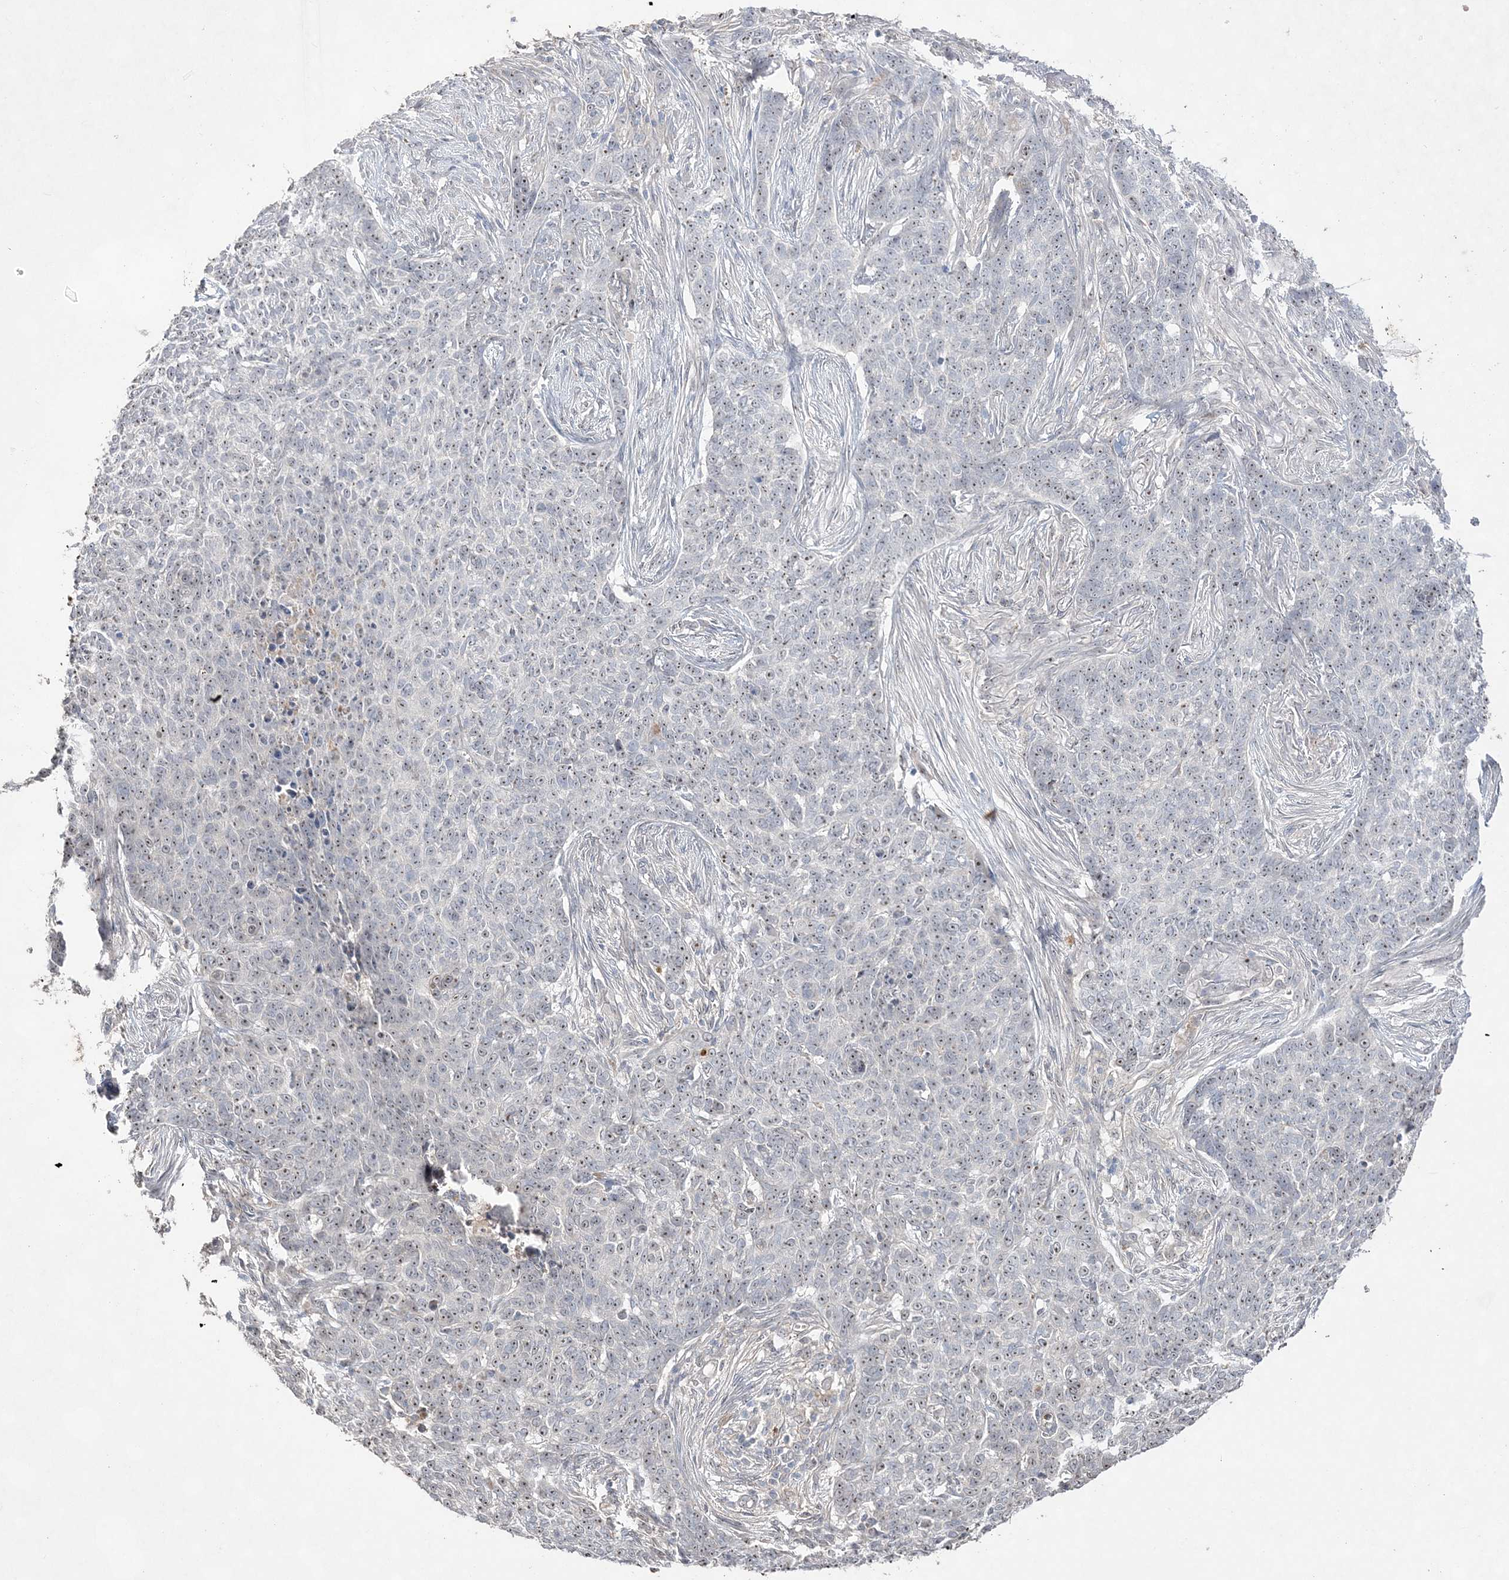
{"staining": {"intensity": "weak", "quantity": ">75%", "location": "nuclear"}, "tissue": "skin cancer", "cell_type": "Tumor cells", "image_type": "cancer", "snomed": [{"axis": "morphology", "description": "Basal cell carcinoma"}, {"axis": "topography", "description": "Skin"}], "caption": "A low amount of weak nuclear staining is present in approximately >75% of tumor cells in skin basal cell carcinoma tissue.", "gene": "NOP16", "patient": {"sex": "male", "age": 85}}